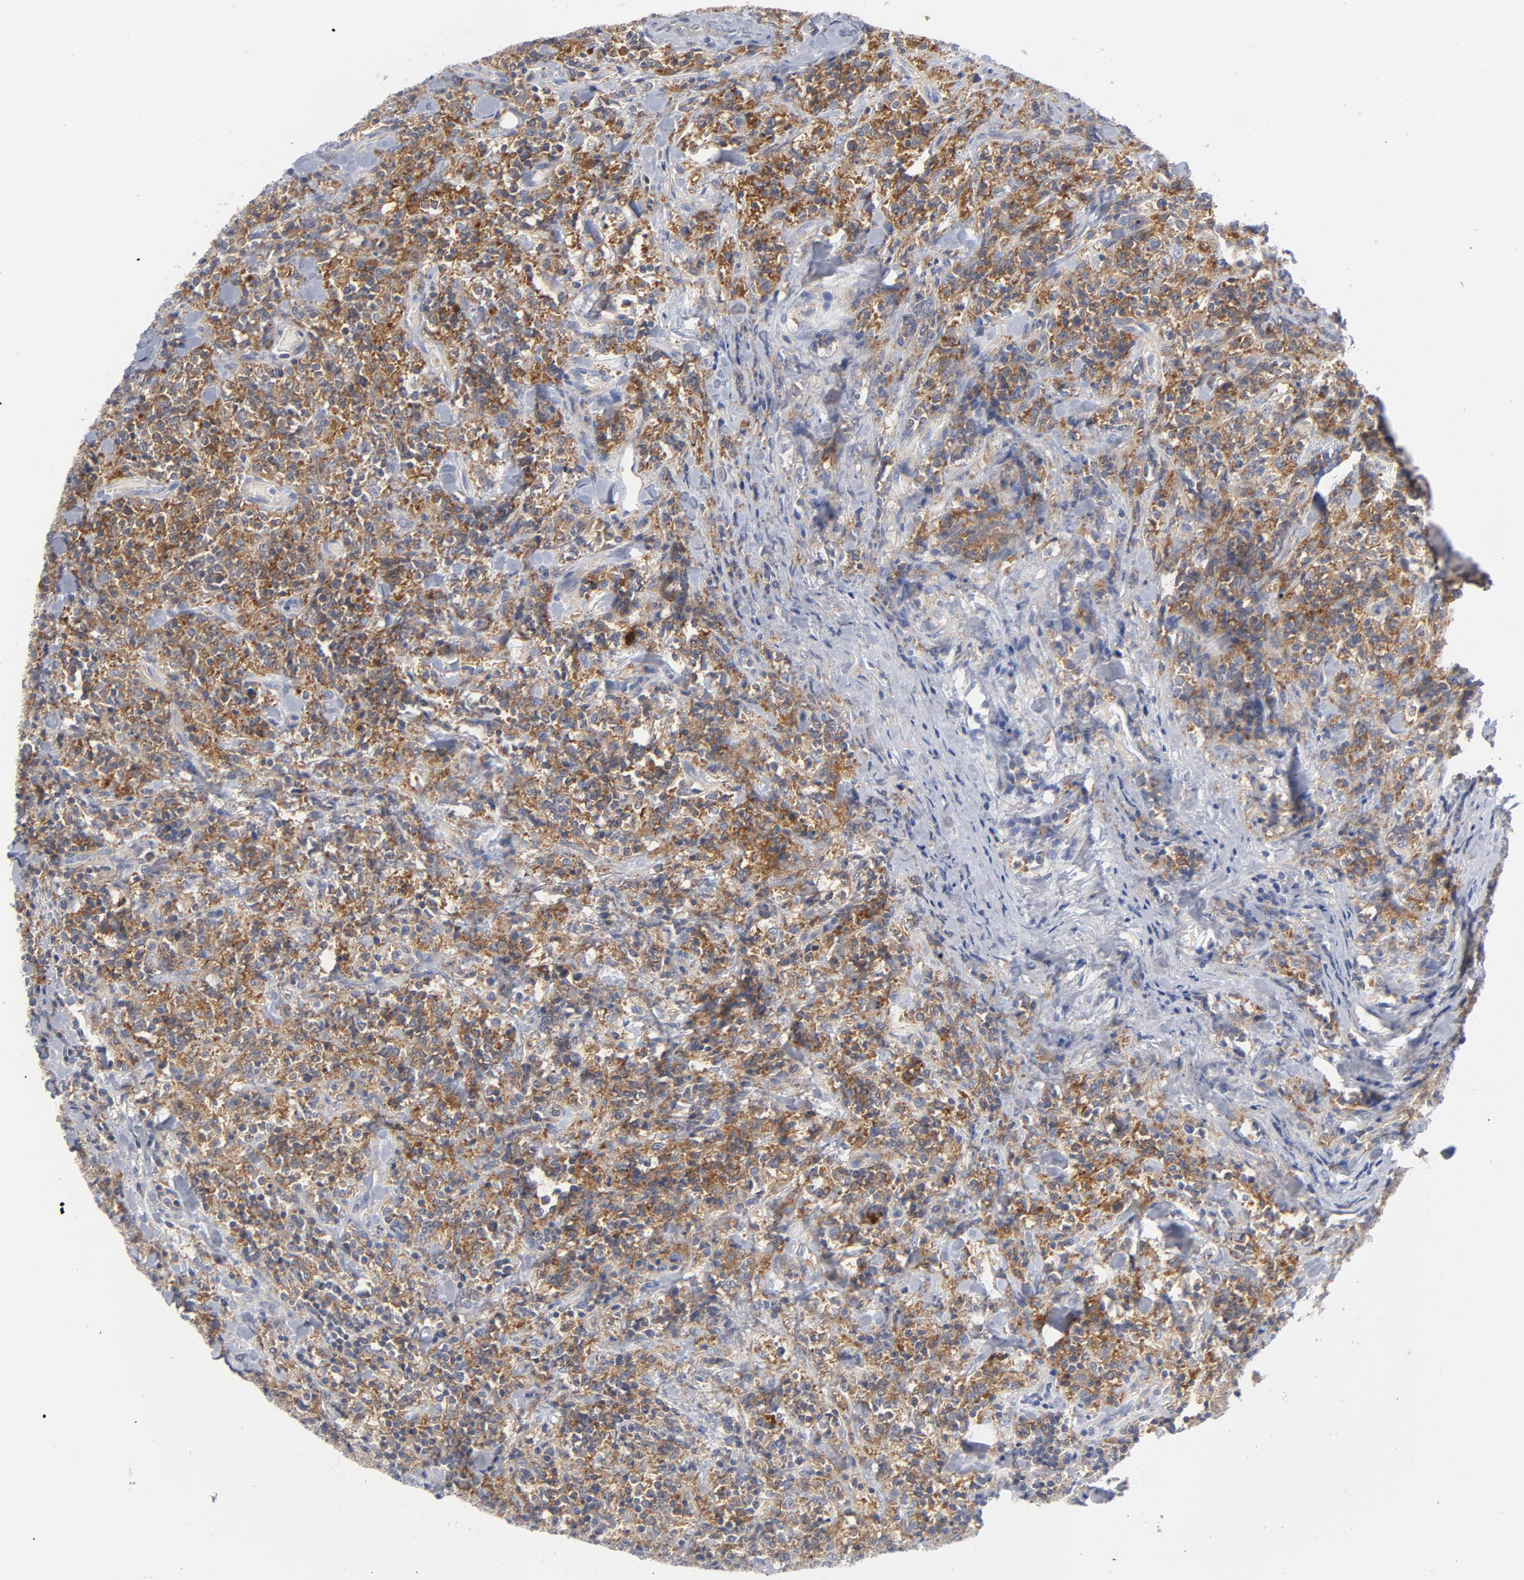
{"staining": {"intensity": "moderate", "quantity": ">75%", "location": "cytoplasmic/membranous"}, "tissue": "lymphoma", "cell_type": "Tumor cells", "image_type": "cancer", "snomed": [{"axis": "morphology", "description": "Malignant lymphoma, non-Hodgkin's type, High grade"}, {"axis": "topography", "description": "Soft tissue"}], "caption": "High-grade malignant lymphoma, non-Hodgkin's type tissue shows moderate cytoplasmic/membranous expression in approximately >75% of tumor cells", "gene": "CD86", "patient": {"sex": "male", "age": 18}}